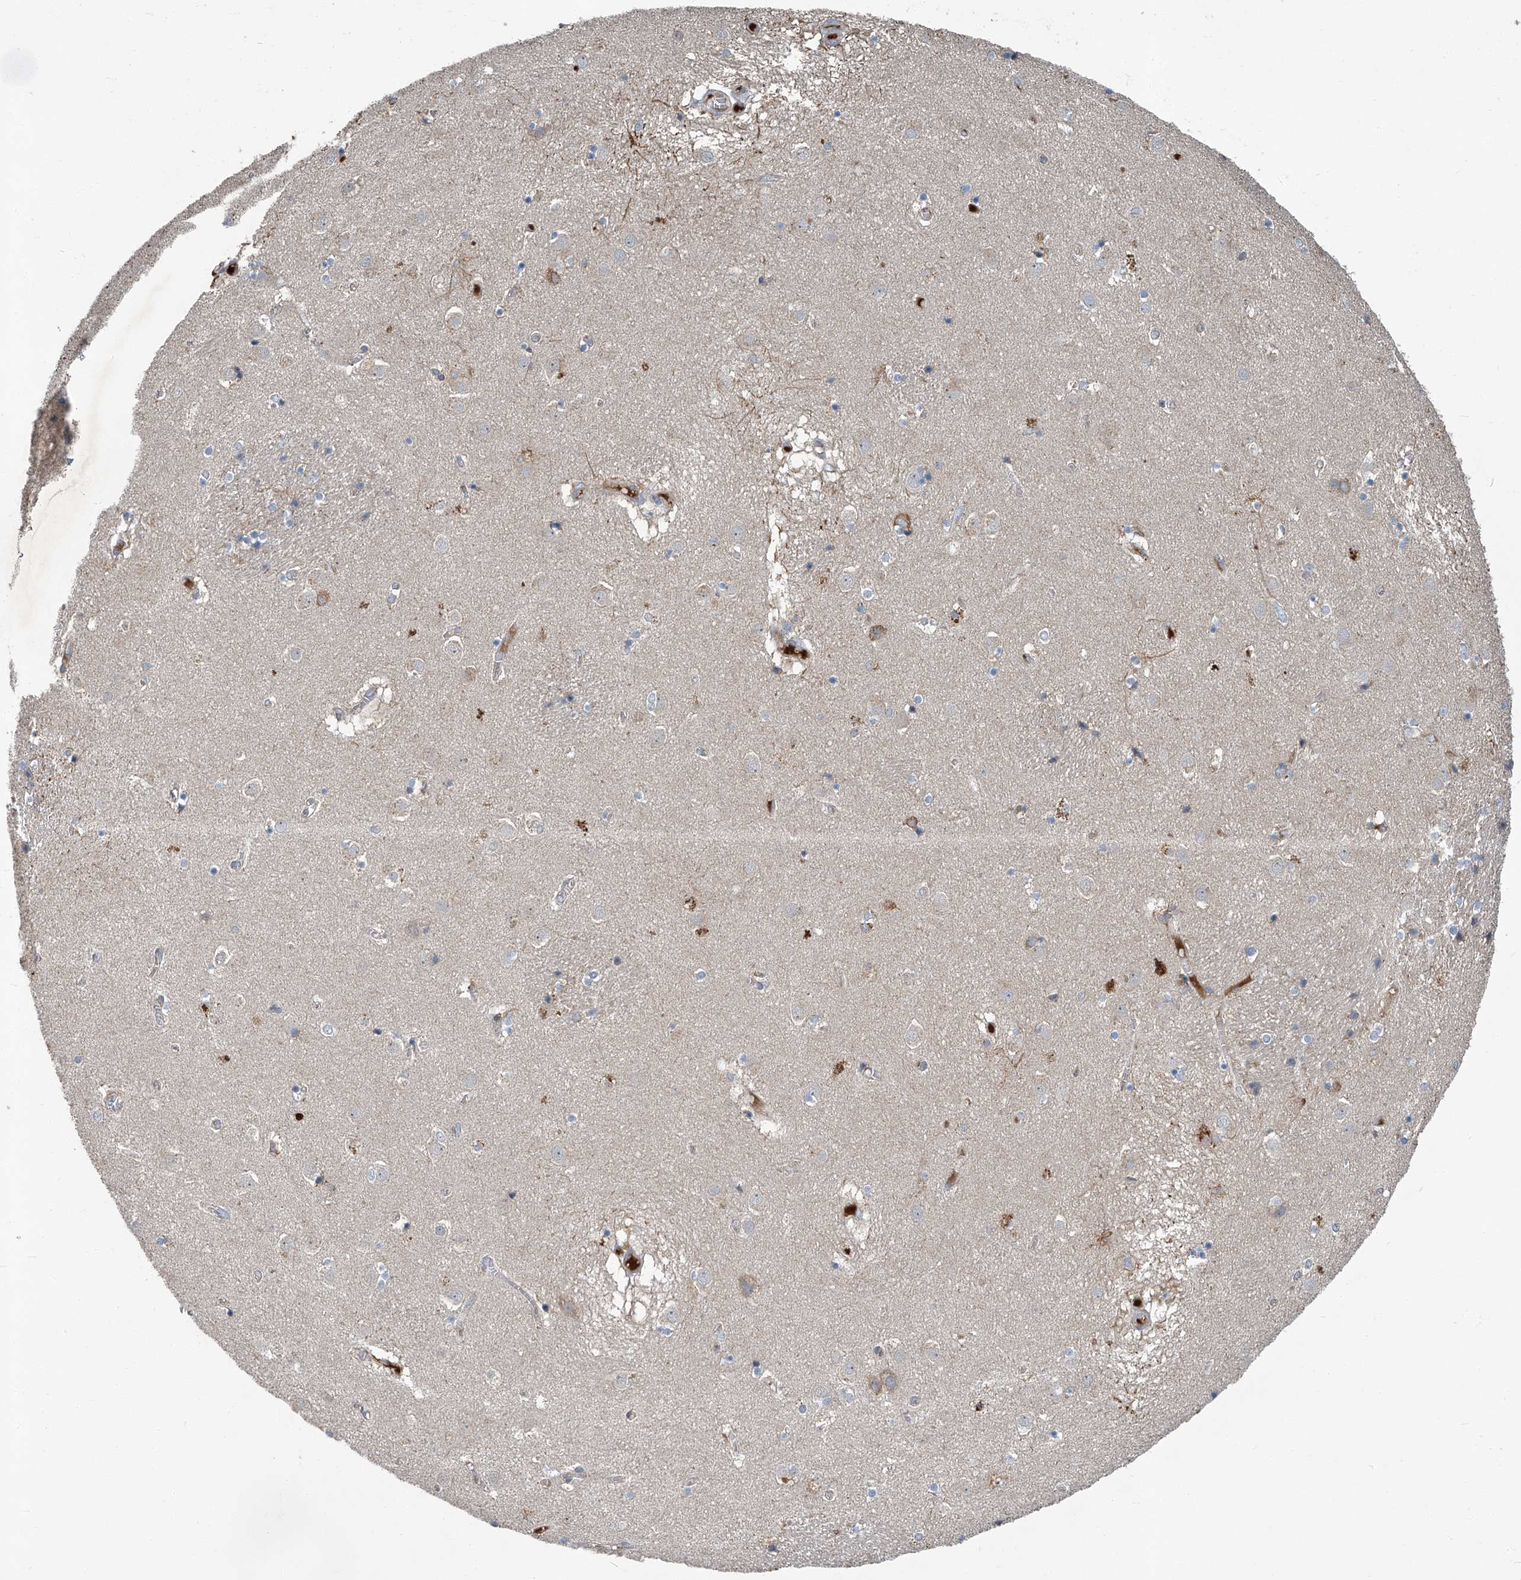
{"staining": {"intensity": "moderate", "quantity": "<25%", "location": "cytoplasmic/membranous"}, "tissue": "caudate", "cell_type": "Glial cells", "image_type": "normal", "snomed": [{"axis": "morphology", "description": "Normal tissue, NOS"}, {"axis": "topography", "description": "Lateral ventricle wall"}], "caption": "Protein expression analysis of unremarkable human caudate reveals moderate cytoplasmic/membranous positivity in about <25% of glial cells. (Brightfield microscopy of DAB IHC at high magnification).", "gene": "FAM167A", "patient": {"sex": "male", "age": 70}}